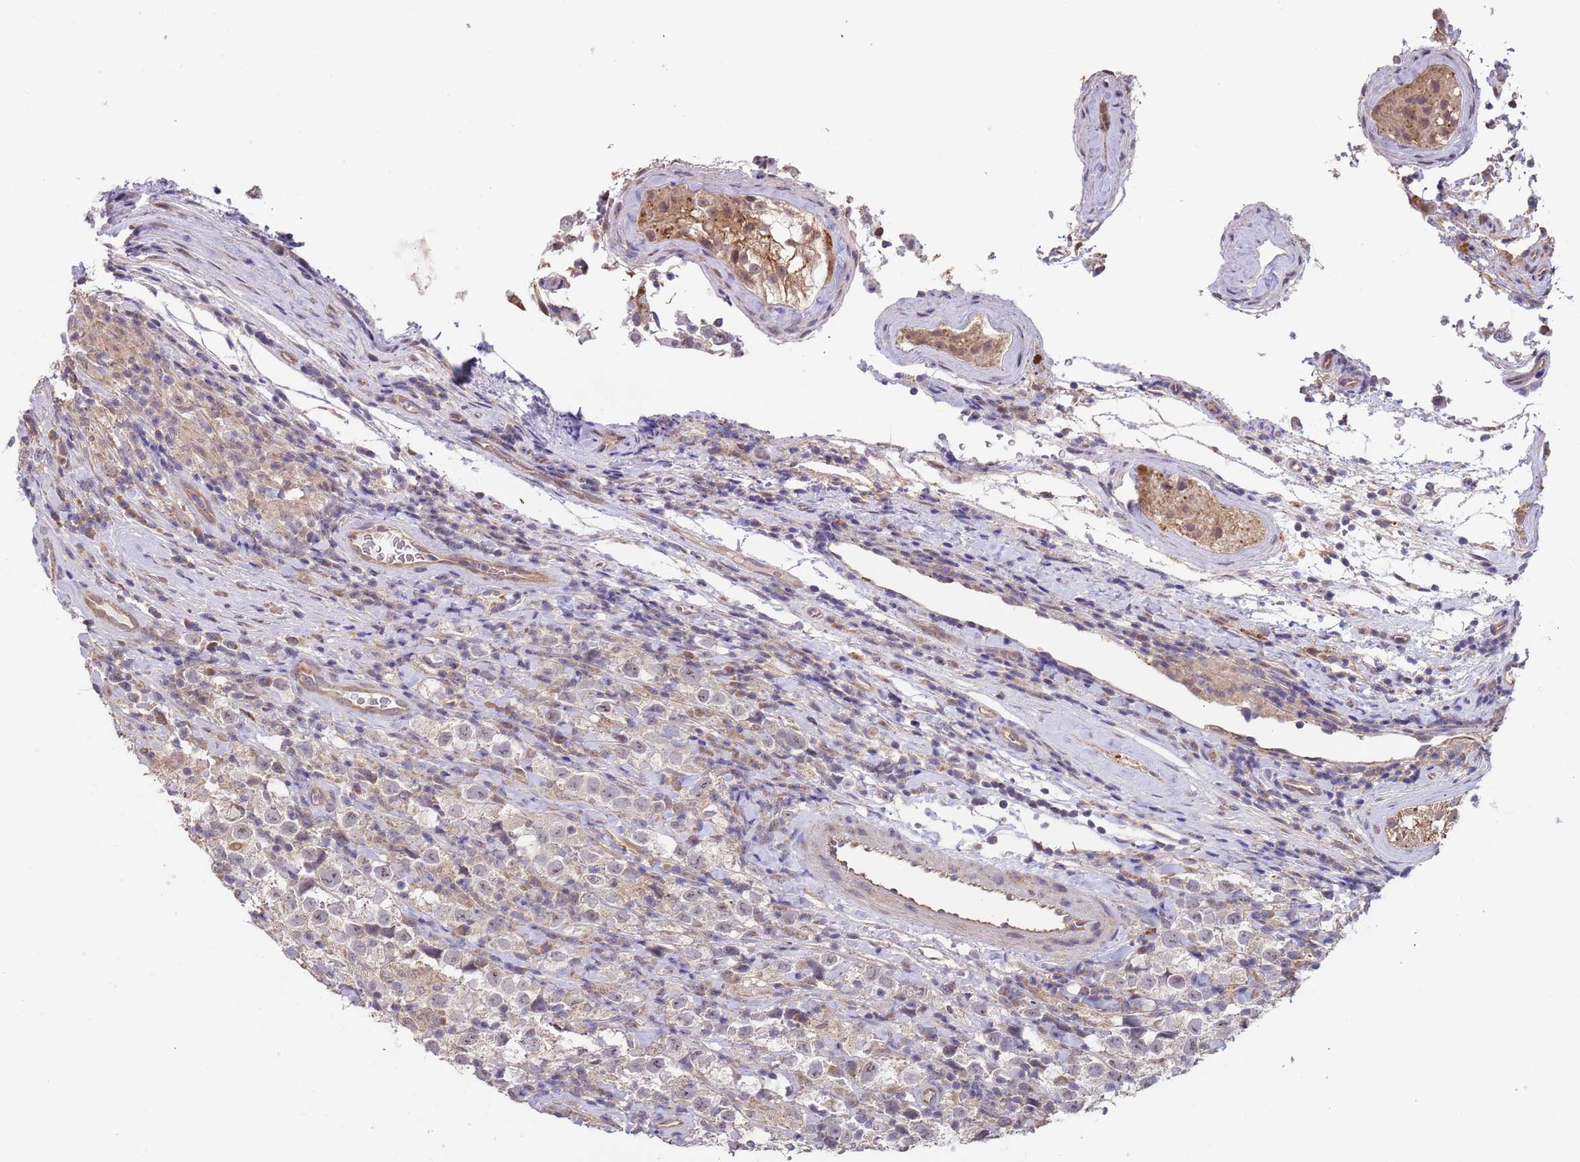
{"staining": {"intensity": "weak", "quantity": "<25%", "location": "nuclear"}, "tissue": "testis cancer", "cell_type": "Tumor cells", "image_type": "cancer", "snomed": [{"axis": "morphology", "description": "Seminoma, NOS"}, {"axis": "morphology", "description": "Carcinoma, Embryonal, NOS"}, {"axis": "topography", "description": "Testis"}], "caption": "Protein analysis of testis cancer (seminoma) exhibits no significant positivity in tumor cells.", "gene": "TMEM64", "patient": {"sex": "male", "age": 41}}